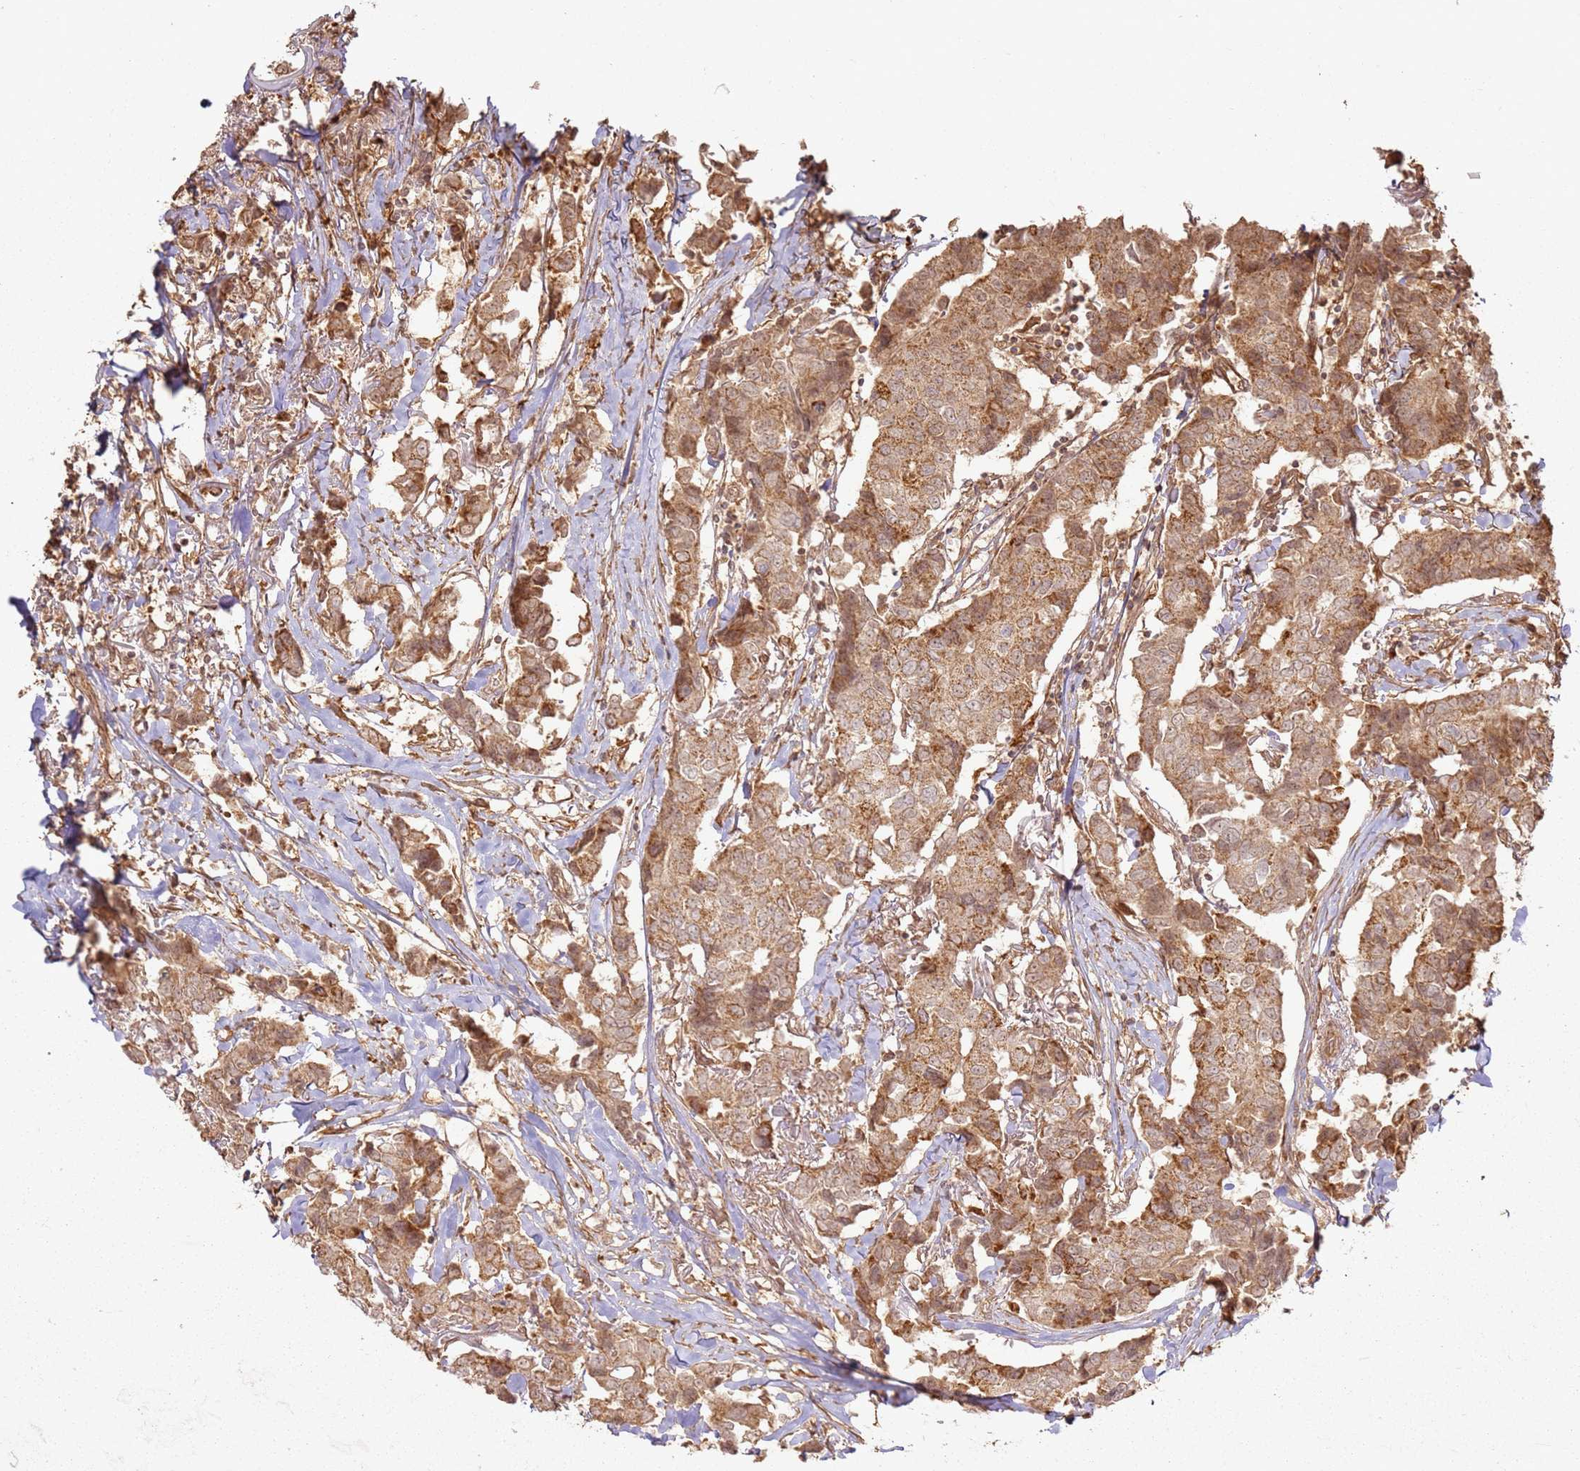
{"staining": {"intensity": "moderate", "quantity": ">75%", "location": "cytoplasmic/membranous"}, "tissue": "breast cancer", "cell_type": "Tumor cells", "image_type": "cancer", "snomed": [{"axis": "morphology", "description": "Duct carcinoma"}, {"axis": "topography", "description": "Breast"}], "caption": "This histopathology image reveals breast cancer stained with immunohistochemistry (IHC) to label a protein in brown. The cytoplasmic/membranous of tumor cells show moderate positivity for the protein. Nuclei are counter-stained blue.", "gene": "ZNF776", "patient": {"sex": "female", "age": 80}}